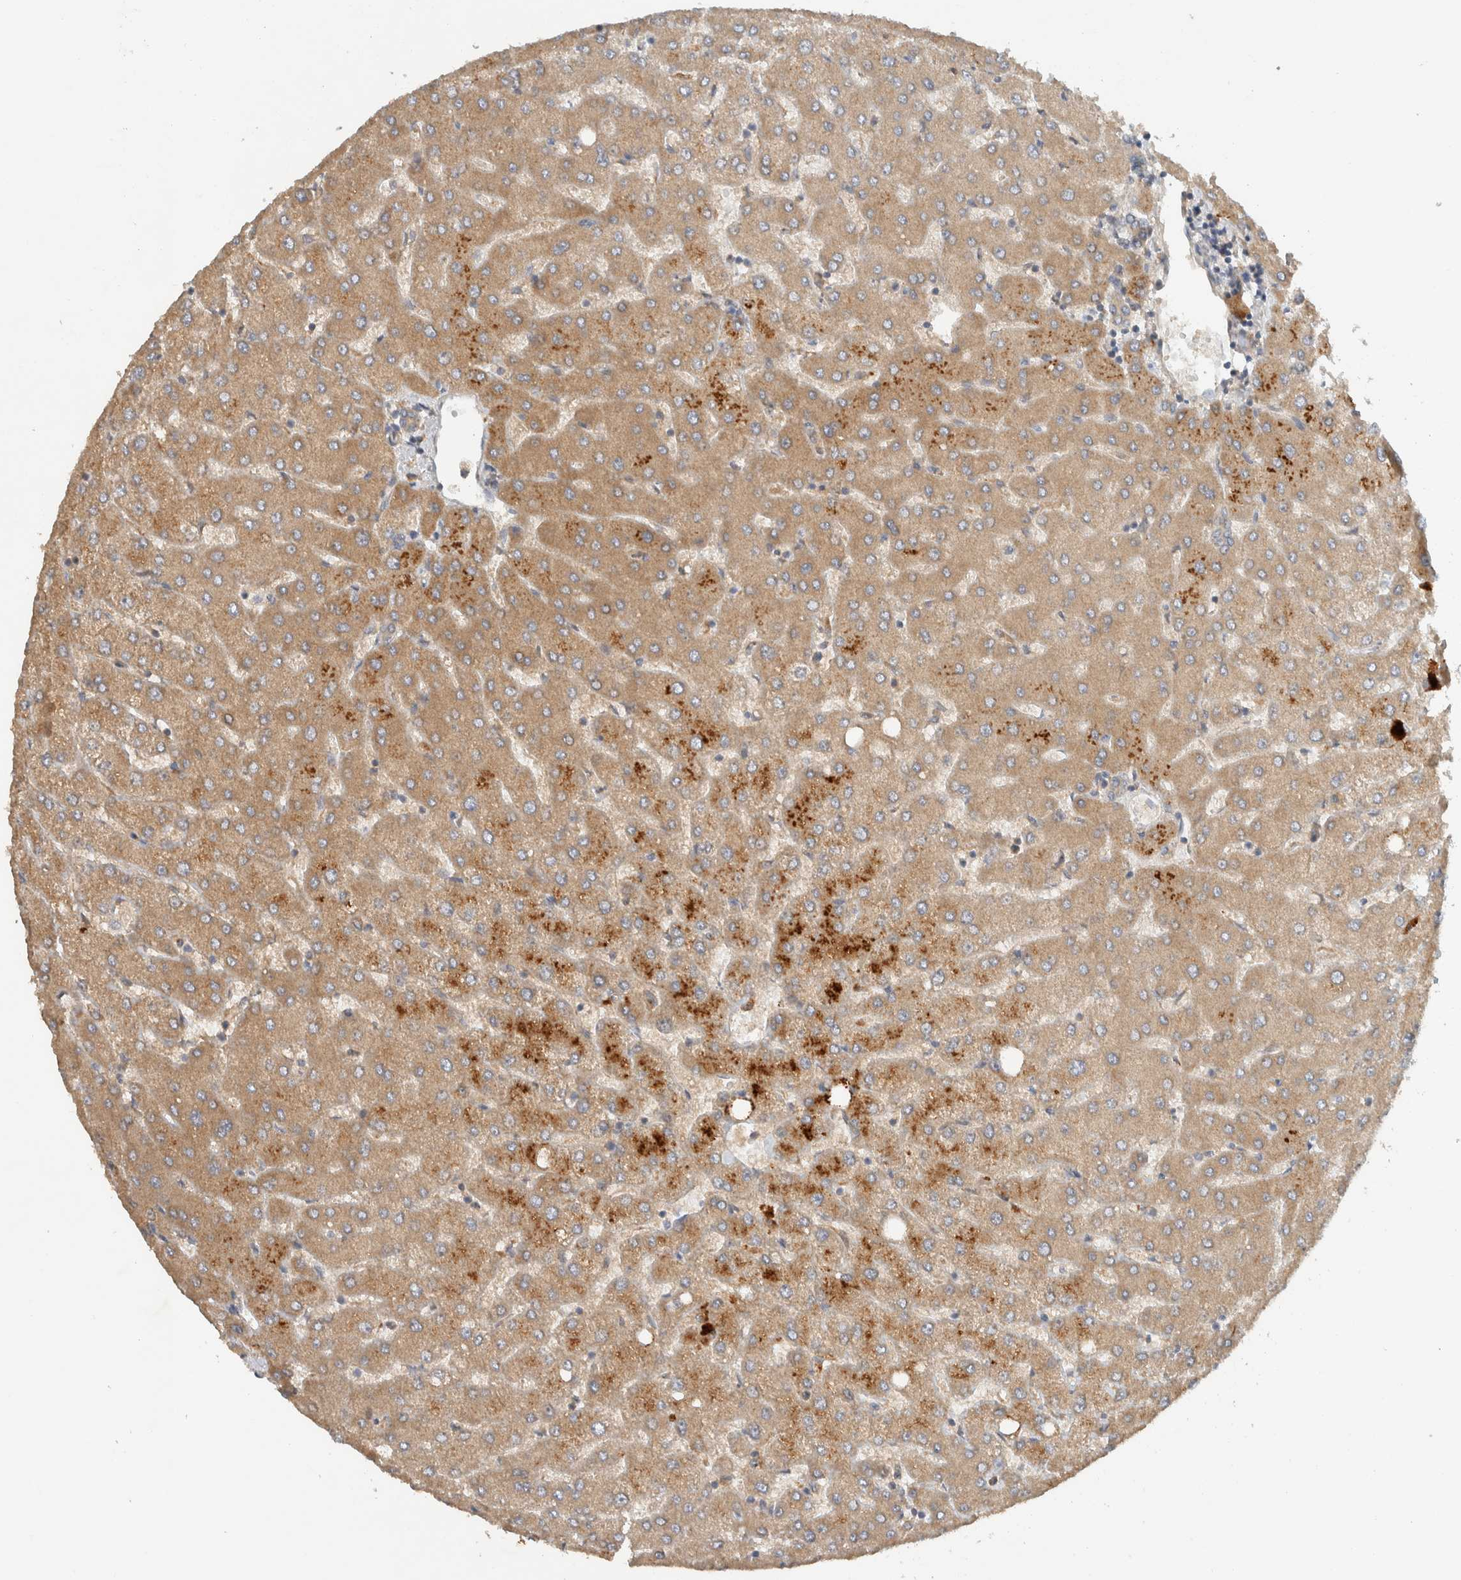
{"staining": {"intensity": "weak", "quantity": "25%-75%", "location": "cytoplasmic/membranous"}, "tissue": "liver", "cell_type": "Cholangiocytes", "image_type": "normal", "snomed": [{"axis": "morphology", "description": "Normal tissue, NOS"}, {"axis": "topography", "description": "Liver"}], "caption": "Cholangiocytes demonstrate low levels of weak cytoplasmic/membranous expression in approximately 25%-75% of cells in normal liver.", "gene": "ARMC9", "patient": {"sex": "female", "age": 54}}